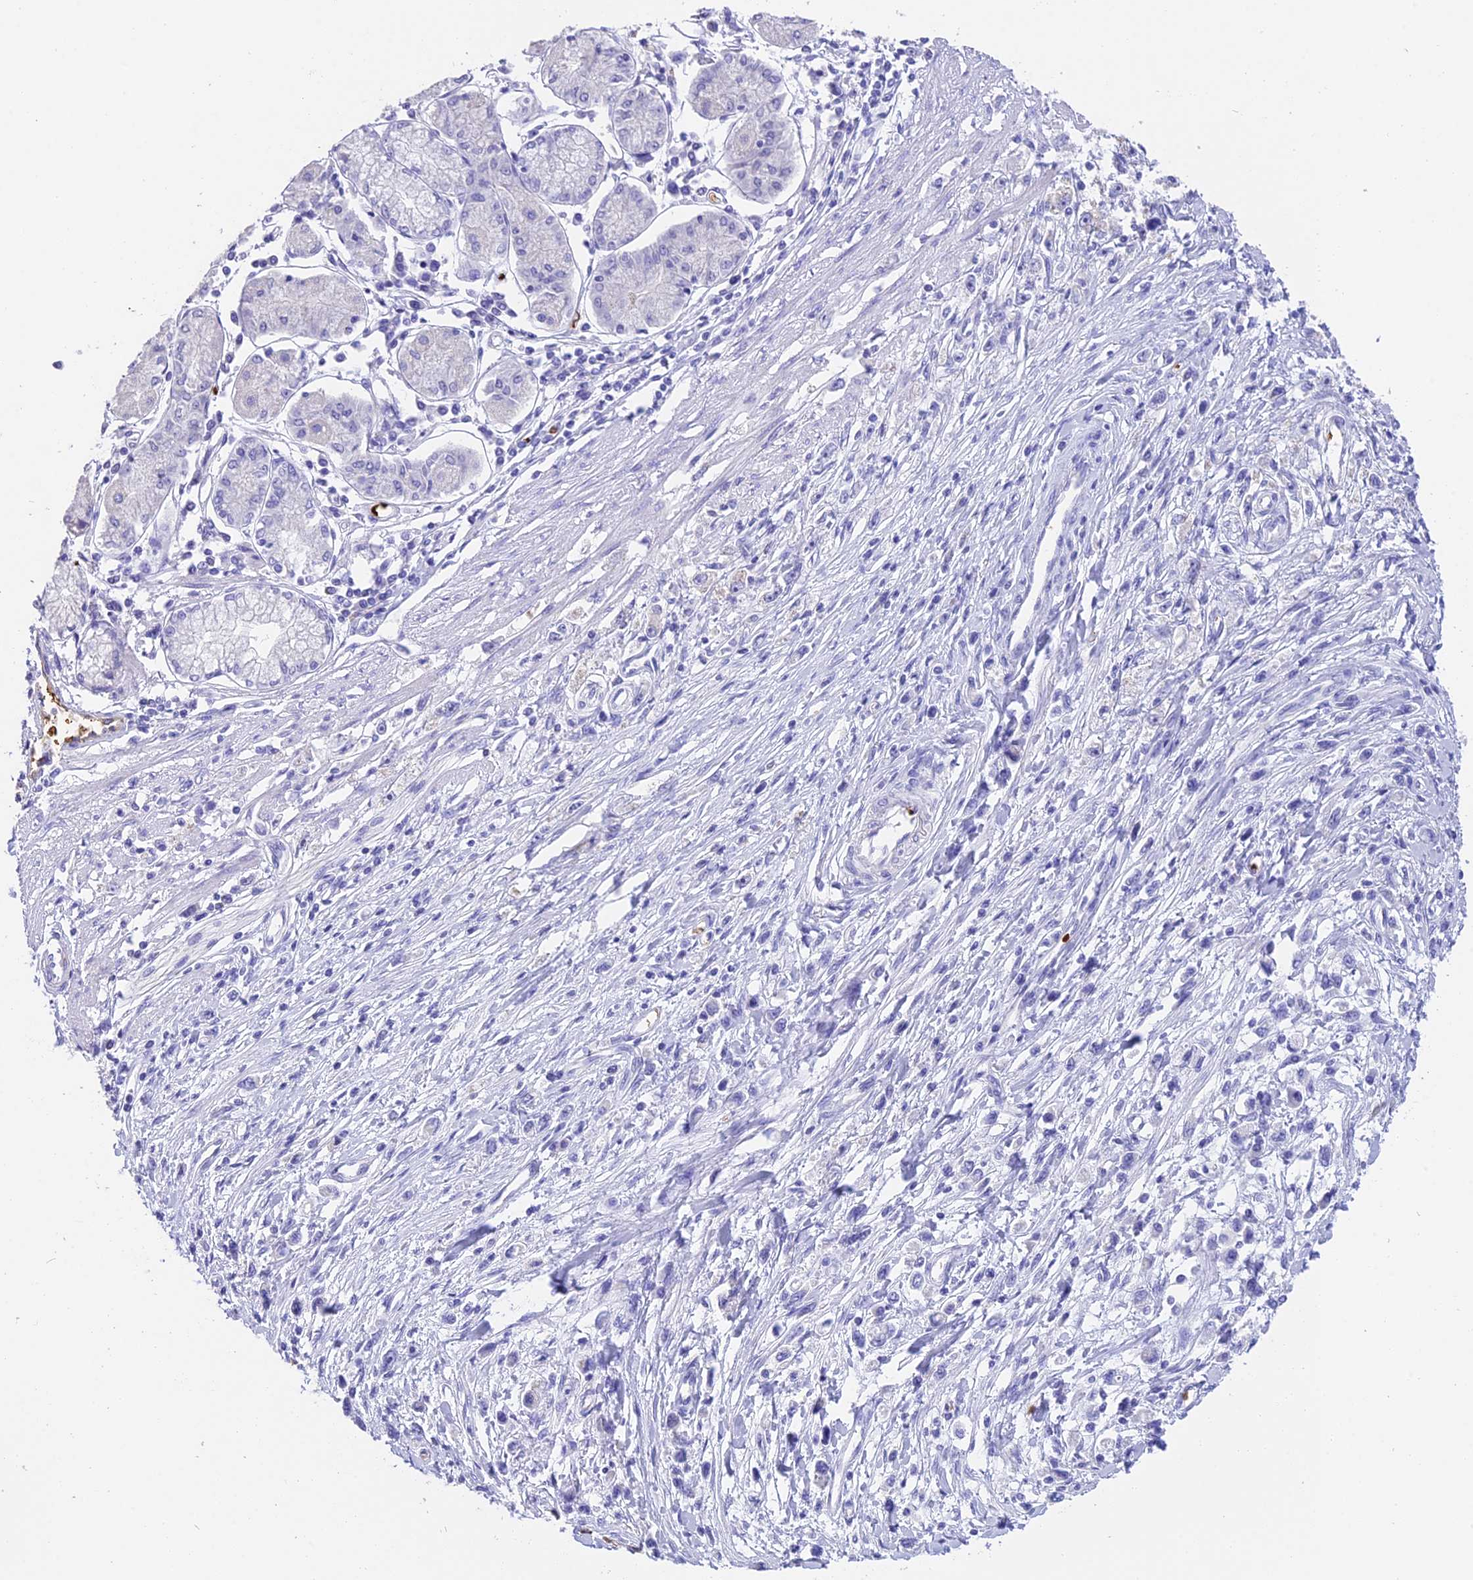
{"staining": {"intensity": "negative", "quantity": "none", "location": "none"}, "tissue": "stomach cancer", "cell_type": "Tumor cells", "image_type": "cancer", "snomed": [{"axis": "morphology", "description": "Adenocarcinoma, NOS"}, {"axis": "topography", "description": "Stomach"}], "caption": "Immunohistochemistry image of neoplastic tissue: human stomach cancer stained with DAB (3,3'-diaminobenzidine) reveals no significant protein expression in tumor cells.", "gene": "TNNC2", "patient": {"sex": "female", "age": 59}}